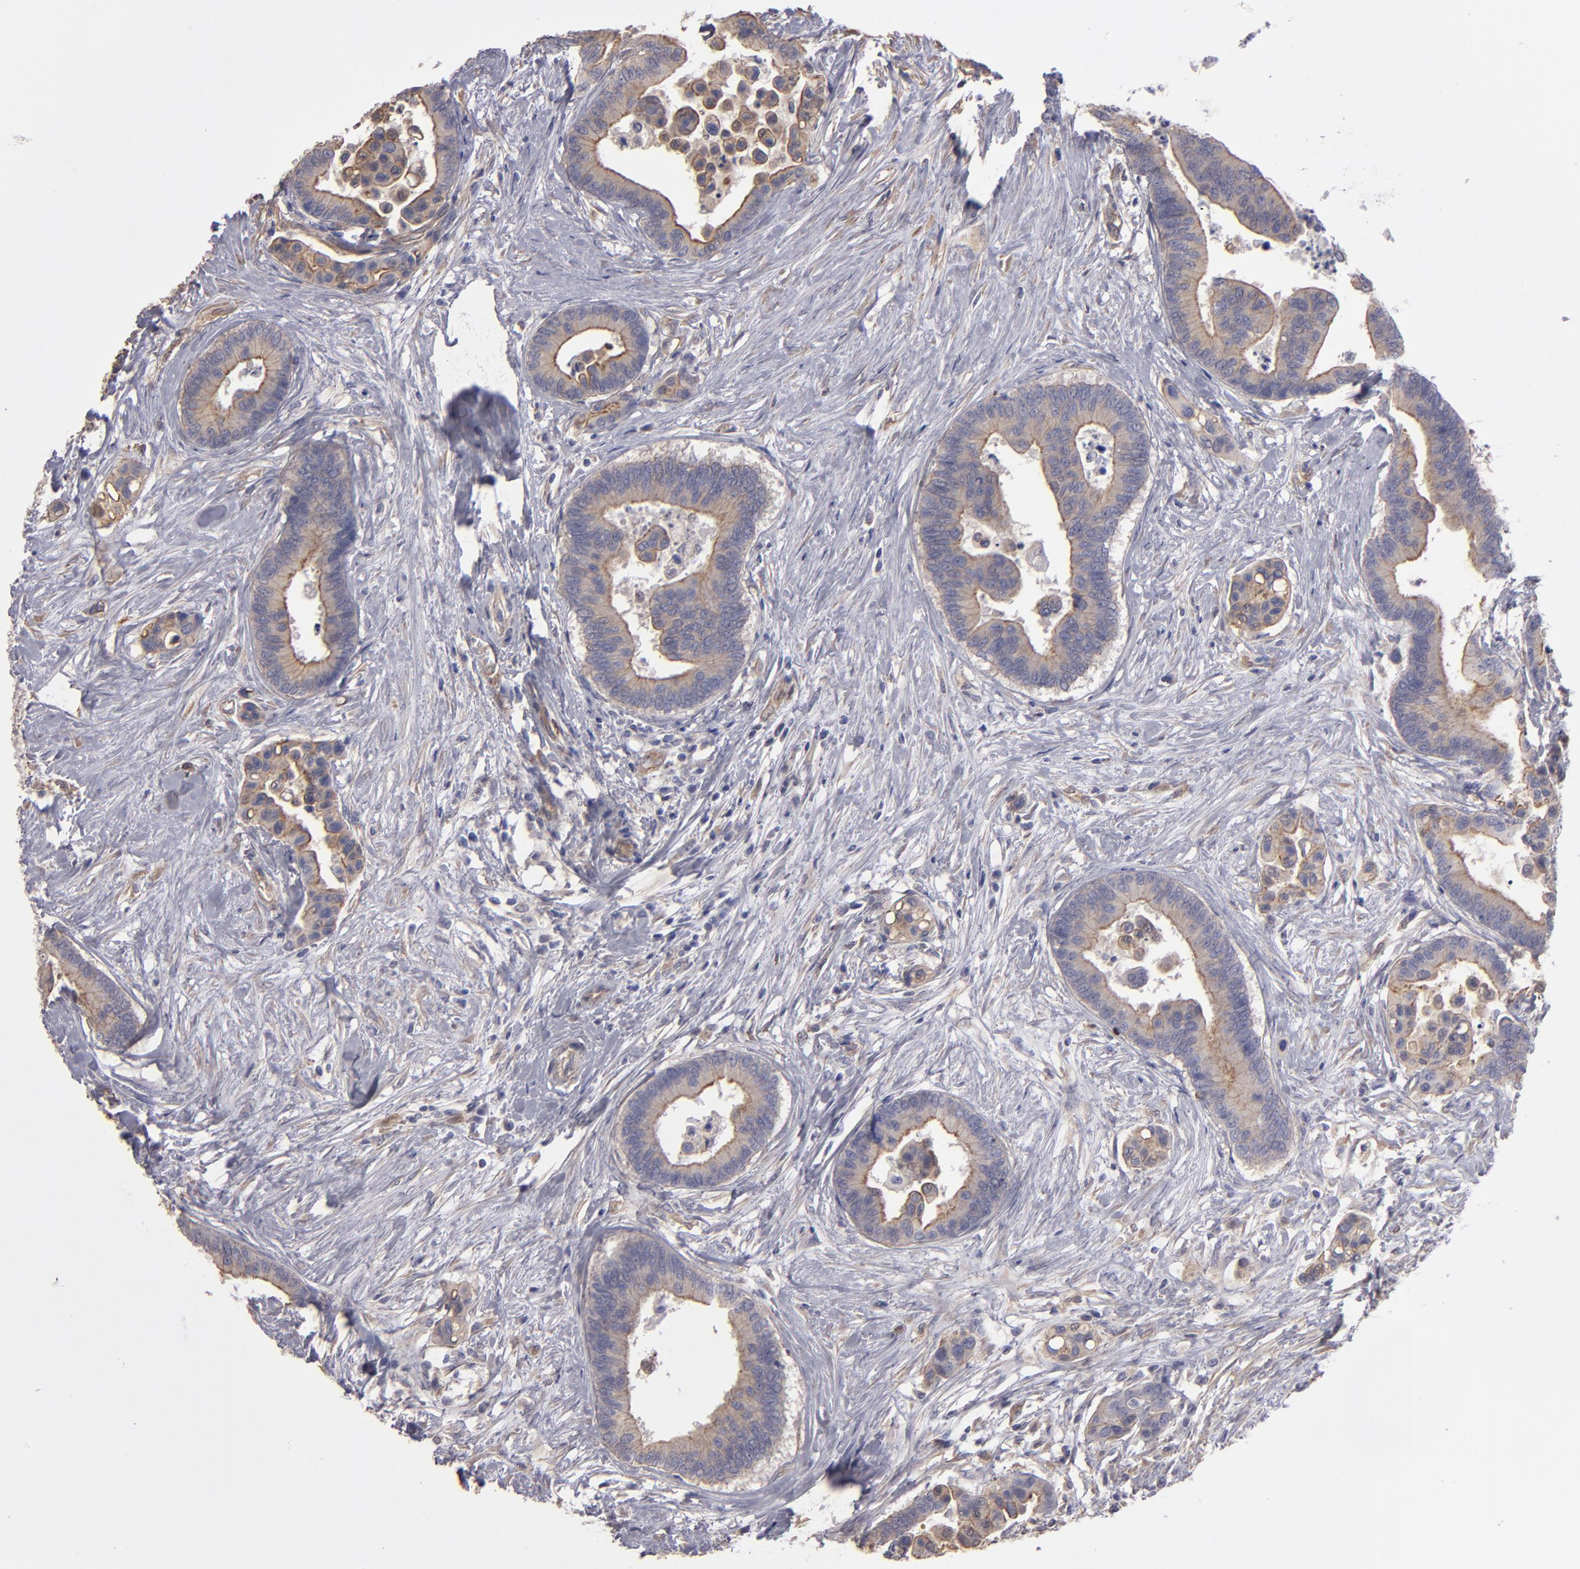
{"staining": {"intensity": "weak", "quantity": ">75%", "location": "cytoplasmic/membranous"}, "tissue": "colorectal cancer", "cell_type": "Tumor cells", "image_type": "cancer", "snomed": [{"axis": "morphology", "description": "Adenocarcinoma, NOS"}, {"axis": "topography", "description": "Colon"}], "caption": "Colorectal cancer was stained to show a protein in brown. There is low levels of weak cytoplasmic/membranous staining in approximately >75% of tumor cells. The staining was performed using DAB to visualize the protein expression in brown, while the nuclei were stained in blue with hematoxylin (Magnification: 20x).", "gene": "NDRG2", "patient": {"sex": "male", "age": 82}}